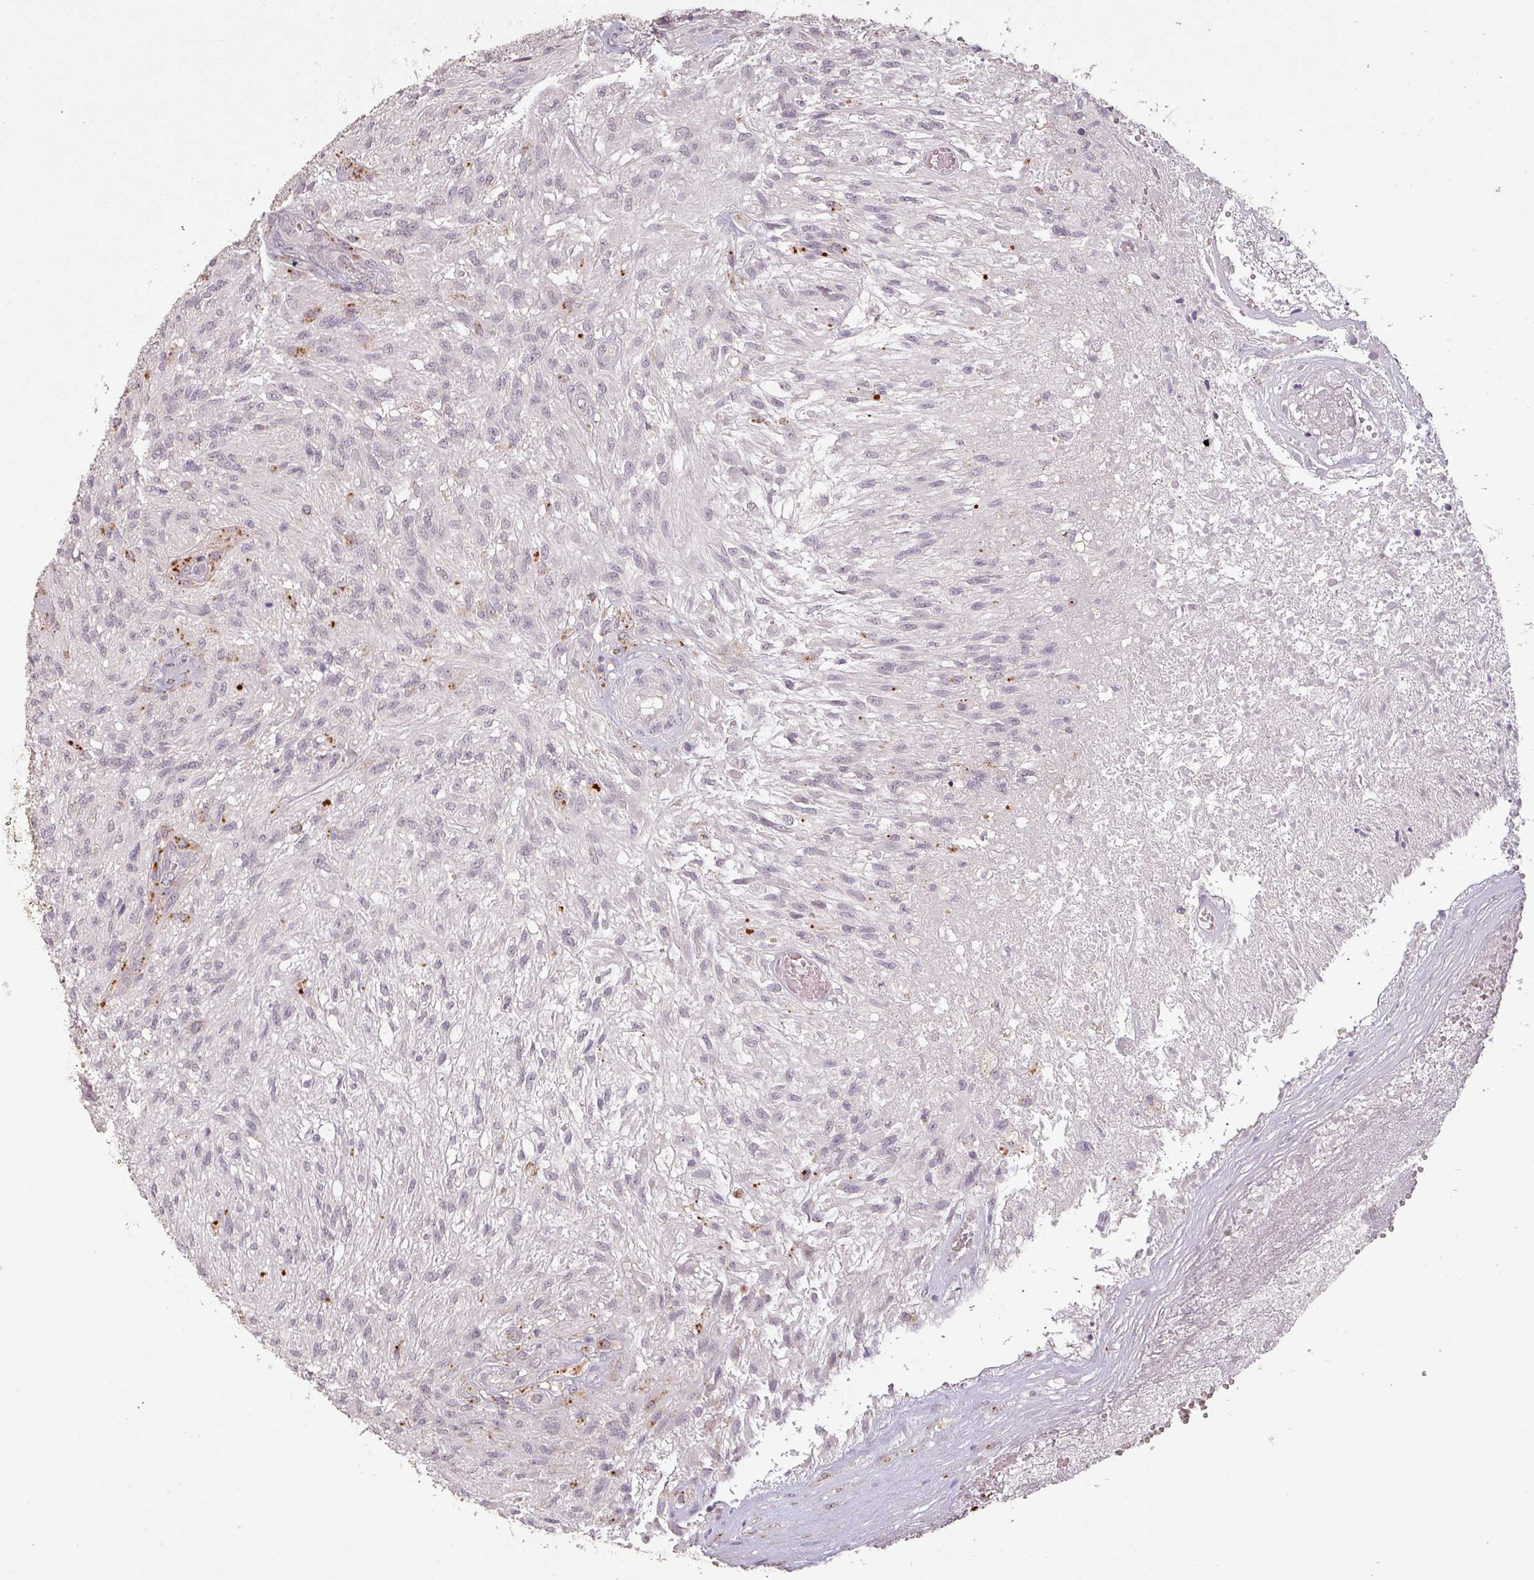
{"staining": {"intensity": "negative", "quantity": "none", "location": "none"}, "tissue": "glioma", "cell_type": "Tumor cells", "image_type": "cancer", "snomed": [{"axis": "morphology", "description": "Glioma, malignant, High grade"}, {"axis": "topography", "description": "Brain"}], "caption": "DAB (3,3'-diaminobenzidine) immunohistochemical staining of human malignant high-grade glioma reveals no significant positivity in tumor cells.", "gene": "LYPLA1", "patient": {"sex": "male", "age": 56}}